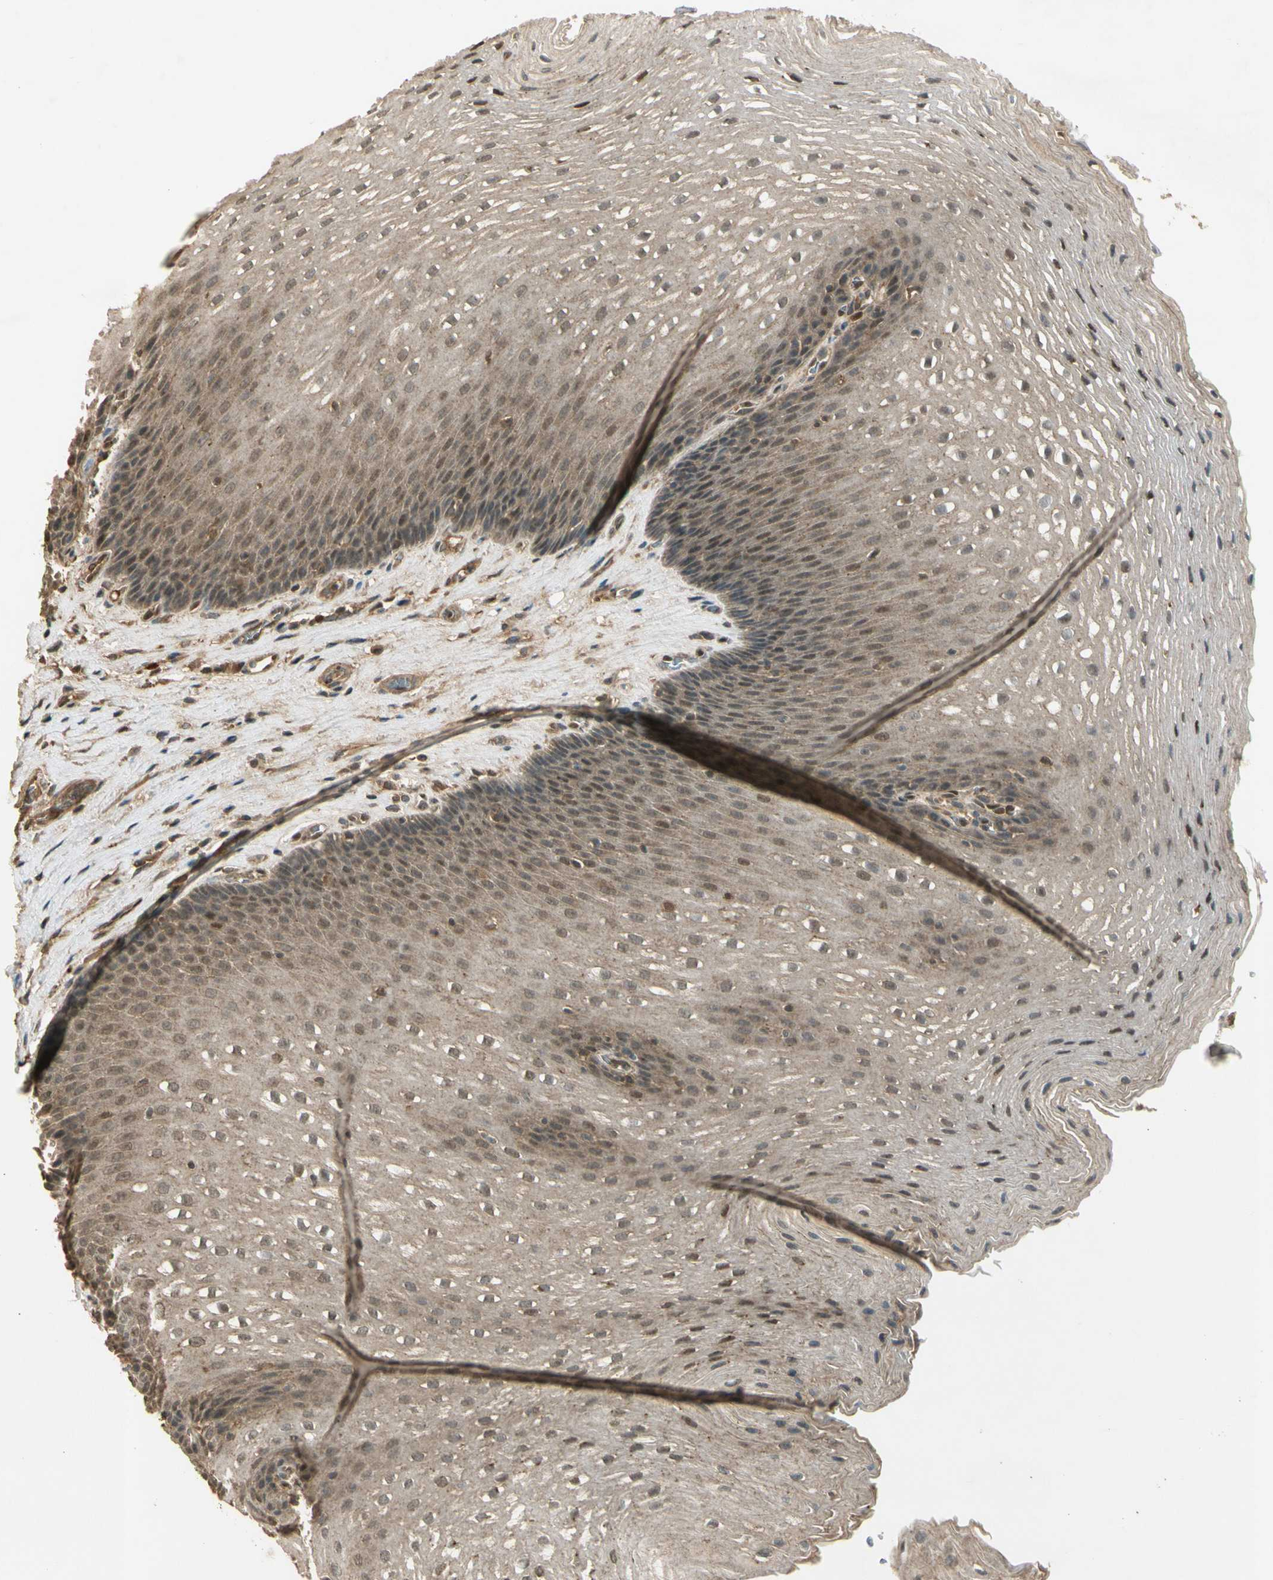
{"staining": {"intensity": "moderate", "quantity": ">75%", "location": "cytoplasmic/membranous,nuclear"}, "tissue": "esophagus", "cell_type": "Squamous epithelial cells", "image_type": "normal", "snomed": [{"axis": "morphology", "description": "Normal tissue, NOS"}, {"axis": "topography", "description": "Esophagus"}], "caption": "The photomicrograph shows a brown stain indicating the presence of a protein in the cytoplasmic/membranous,nuclear of squamous epithelial cells in esophagus.", "gene": "GMEB2", "patient": {"sex": "male", "age": 48}}